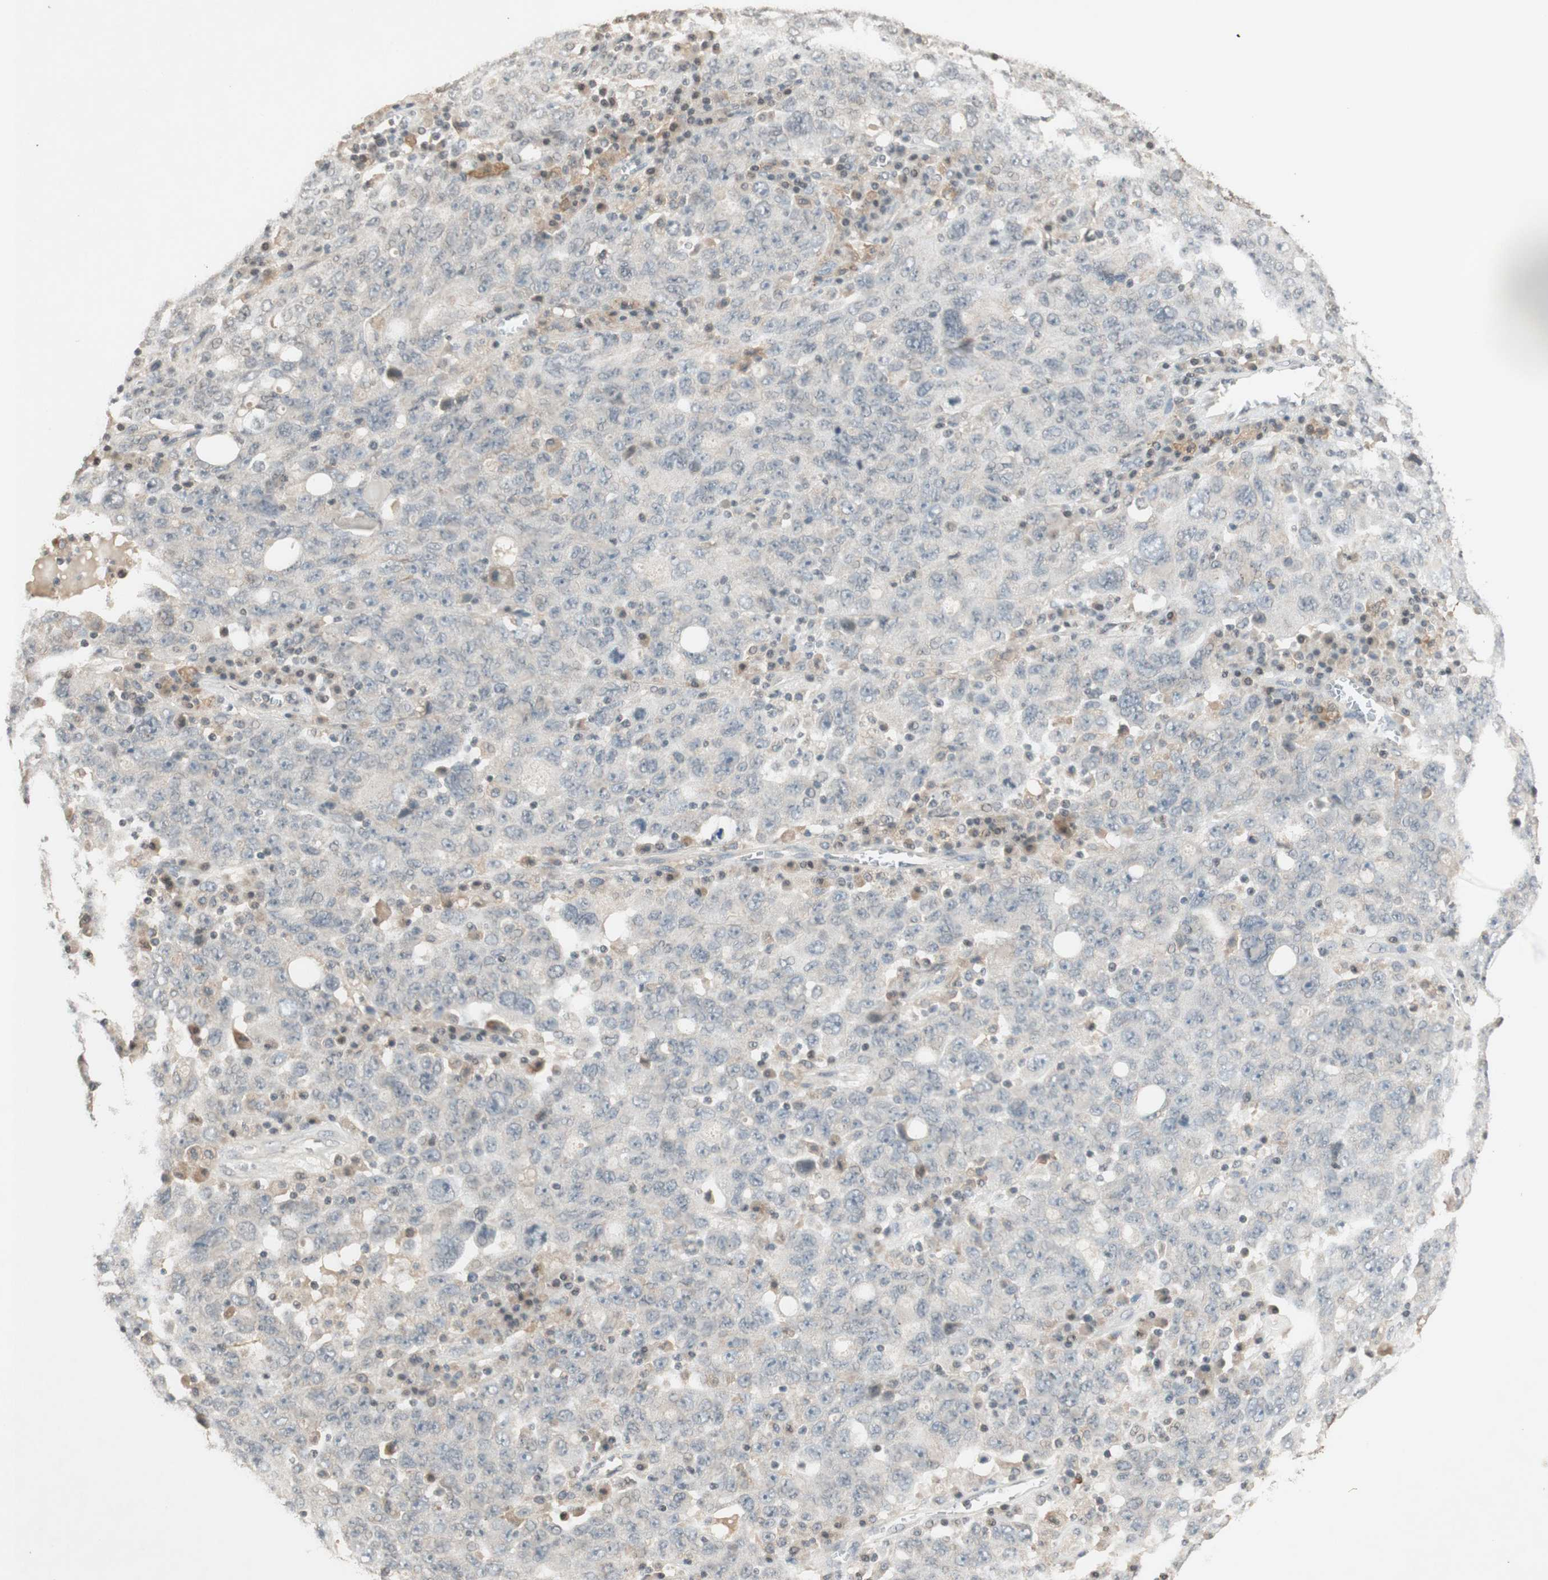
{"staining": {"intensity": "negative", "quantity": "none", "location": "none"}, "tissue": "ovarian cancer", "cell_type": "Tumor cells", "image_type": "cancer", "snomed": [{"axis": "morphology", "description": "Carcinoma, endometroid"}, {"axis": "topography", "description": "Ovary"}], "caption": "Immunohistochemistry micrograph of neoplastic tissue: human ovarian endometroid carcinoma stained with DAB exhibits no significant protein expression in tumor cells.", "gene": "GLI1", "patient": {"sex": "female", "age": 62}}